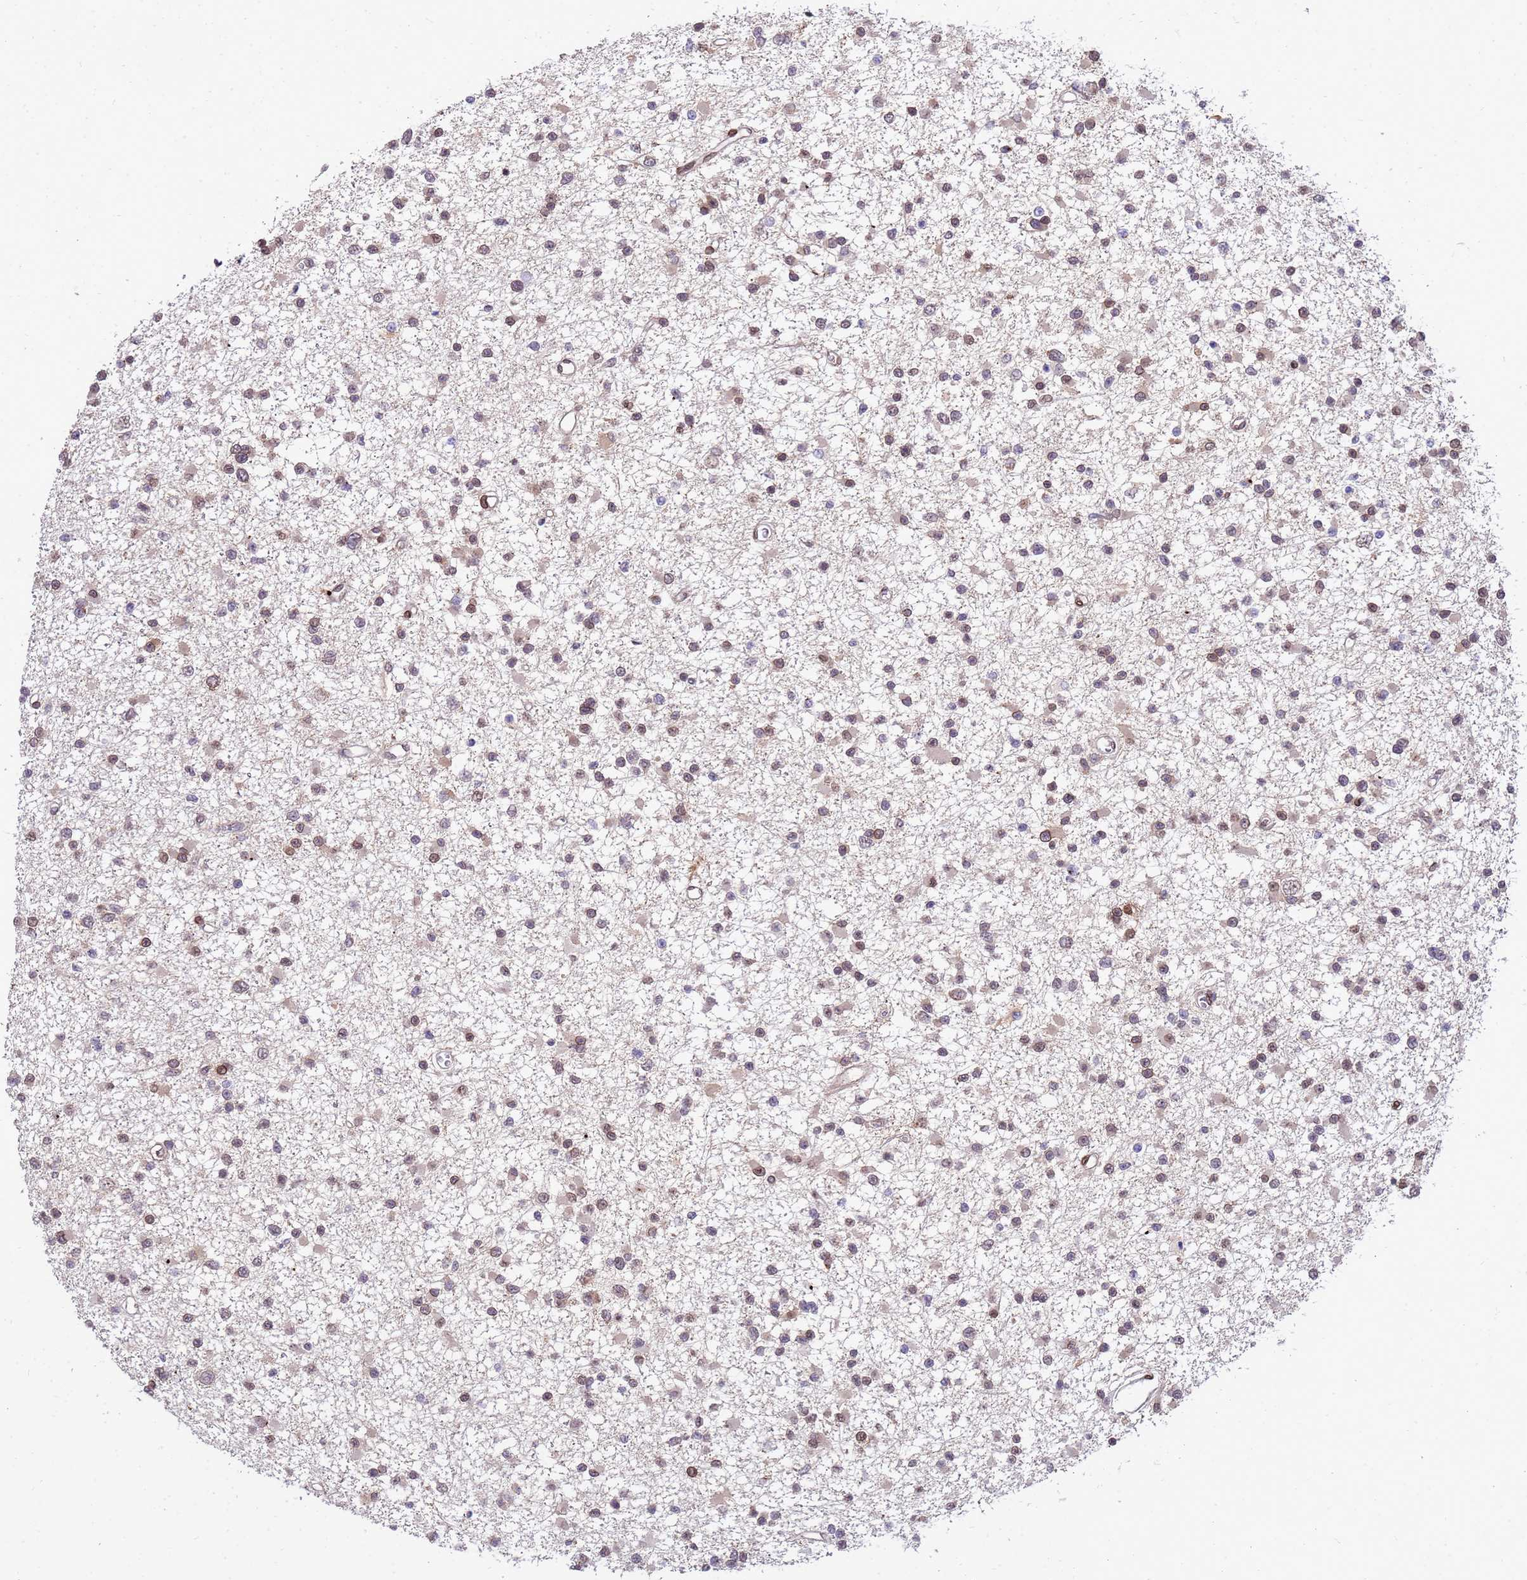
{"staining": {"intensity": "moderate", "quantity": ">75%", "location": "cytoplasmic/membranous,nuclear"}, "tissue": "glioma", "cell_type": "Tumor cells", "image_type": "cancer", "snomed": [{"axis": "morphology", "description": "Glioma, malignant, Low grade"}, {"axis": "topography", "description": "Brain"}], "caption": "There is medium levels of moderate cytoplasmic/membranous and nuclear expression in tumor cells of malignant low-grade glioma, as demonstrated by immunohistochemical staining (brown color).", "gene": "GPR135", "patient": {"sex": "female", "age": 22}}